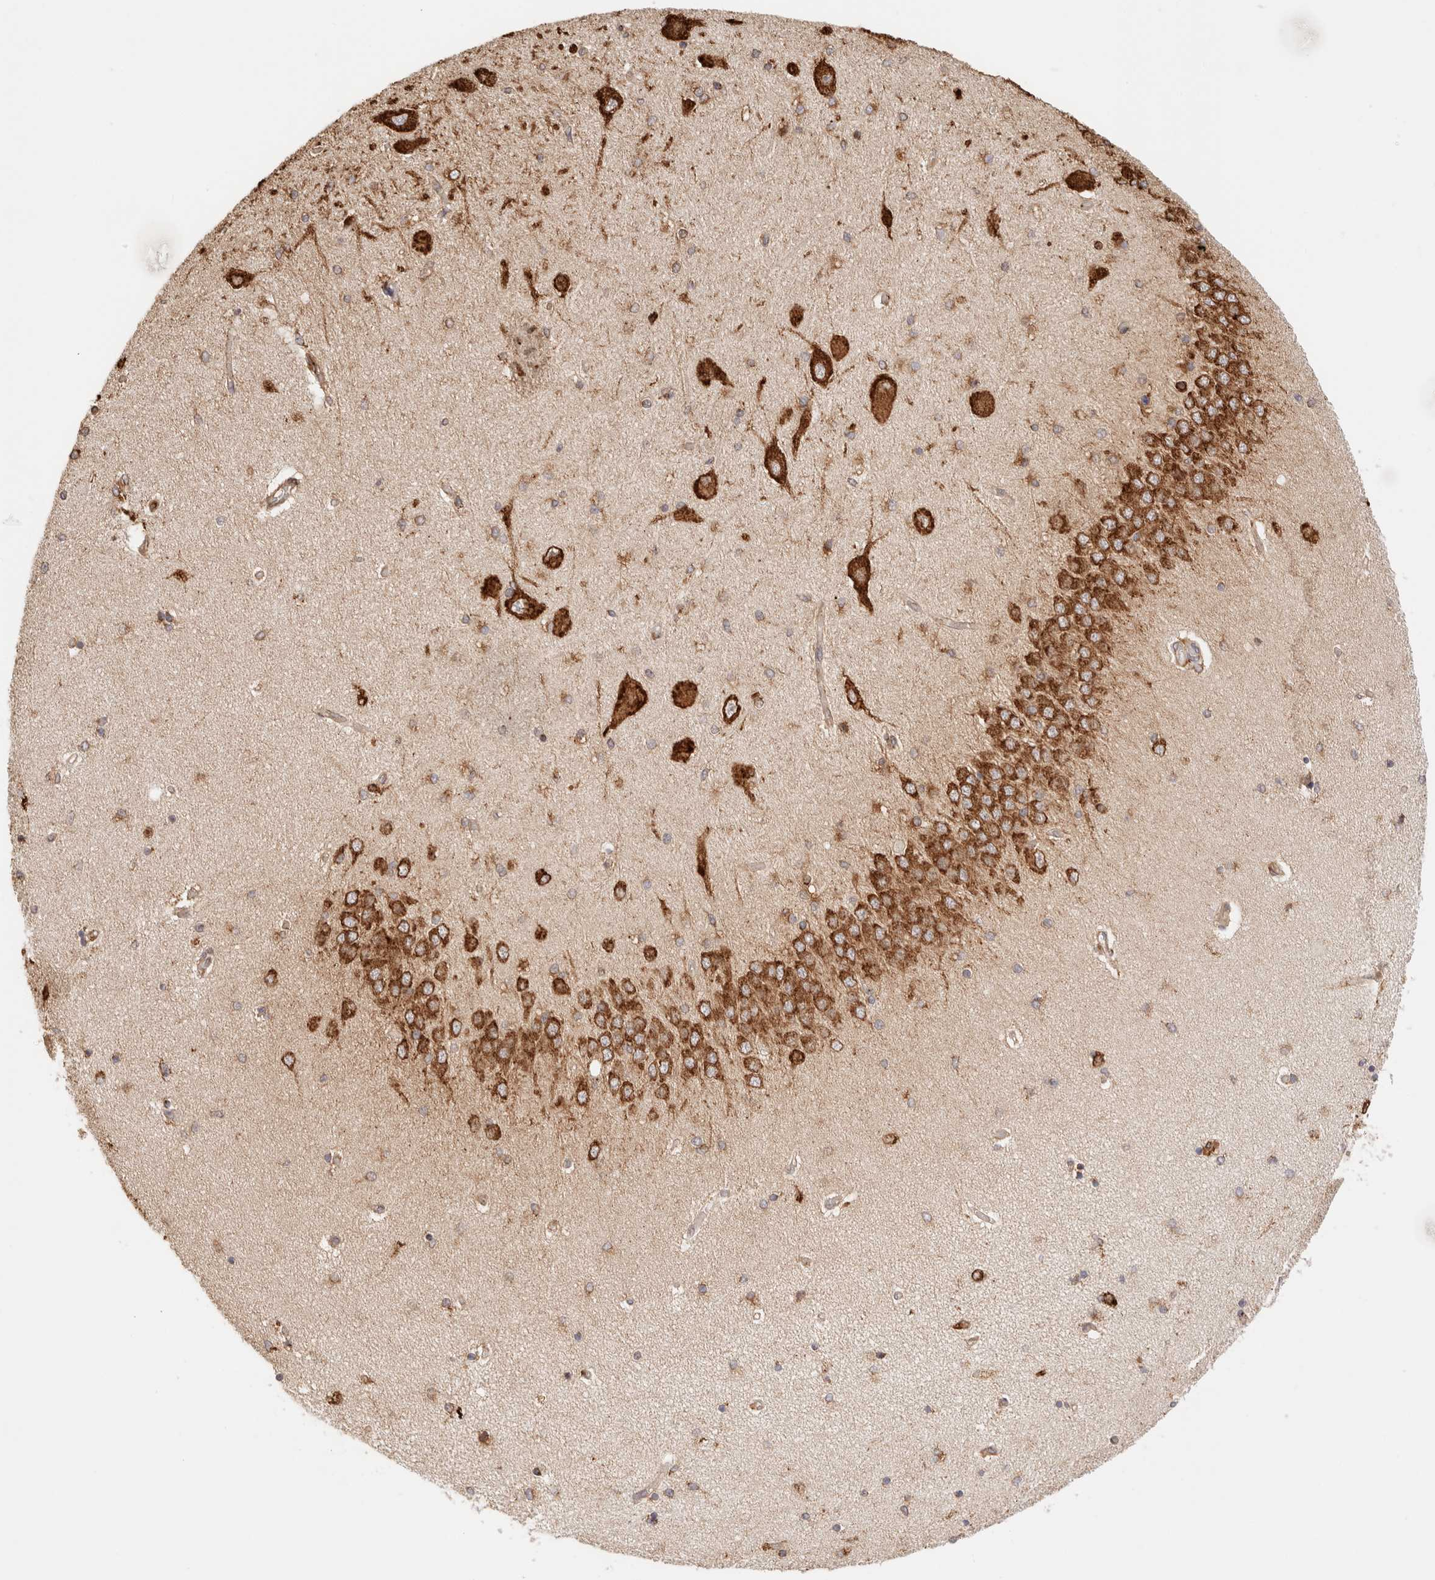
{"staining": {"intensity": "moderate", "quantity": ">75%", "location": "cytoplasmic/membranous"}, "tissue": "hippocampus", "cell_type": "Glial cells", "image_type": "normal", "snomed": [{"axis": "morphology", "description": "Normal tissue, NOS"}, {"axis": "topography", "description": "Hippocampus"}], "caption": "Immunohistochemistry (IHC) (DAB (3,3'-diaminobenzidine)) staining of benign human hippocampus exhibits moderate cytoplasmic/membranous protein staining in about >75% of glial cells.", "gene": "FER", "patient": {"sex": "female", "age": 54}}